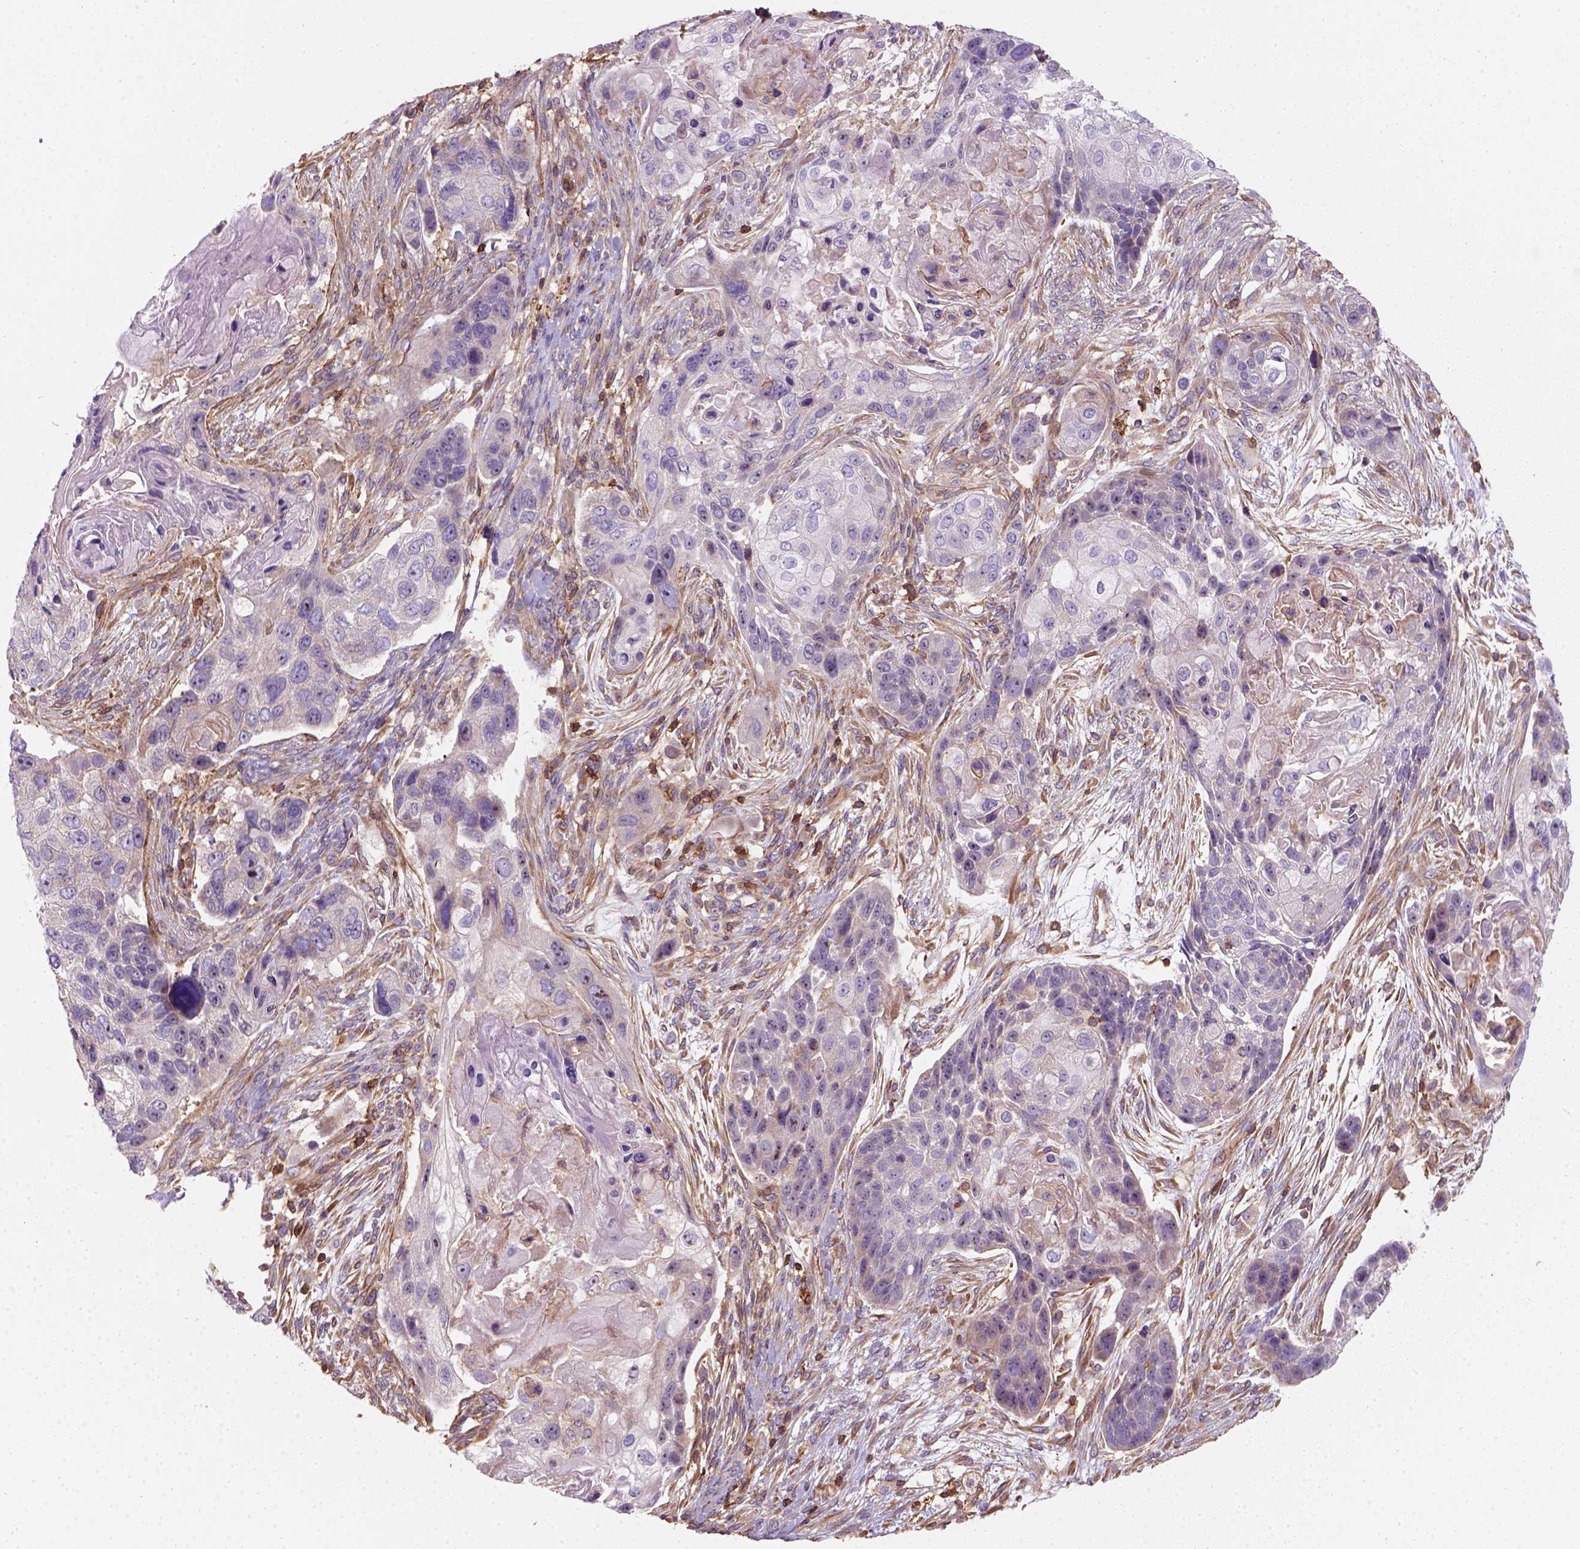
{"staining": {"intensity": "negative", "quantity": "none", "location": "none"}, "tissue": "lung cancer", "cell_type": "Tumor cells", "image_type": "cancer", "snomed": [{"axis": "morphology", "description": "Squamous cell carcinoma, NOS"}, {"axis": "topography", "description": "Lung"}], "caption": "High magnification brightfield microscopy of lung cancer stained with DAB (3,3'-diaminobenzidine) (brown) and counterstained with hematoxylin (blue): tumor cells show no significant positivity.", "gene": "GPRC5D", "patient": {"sex": "male", "age": 69}}